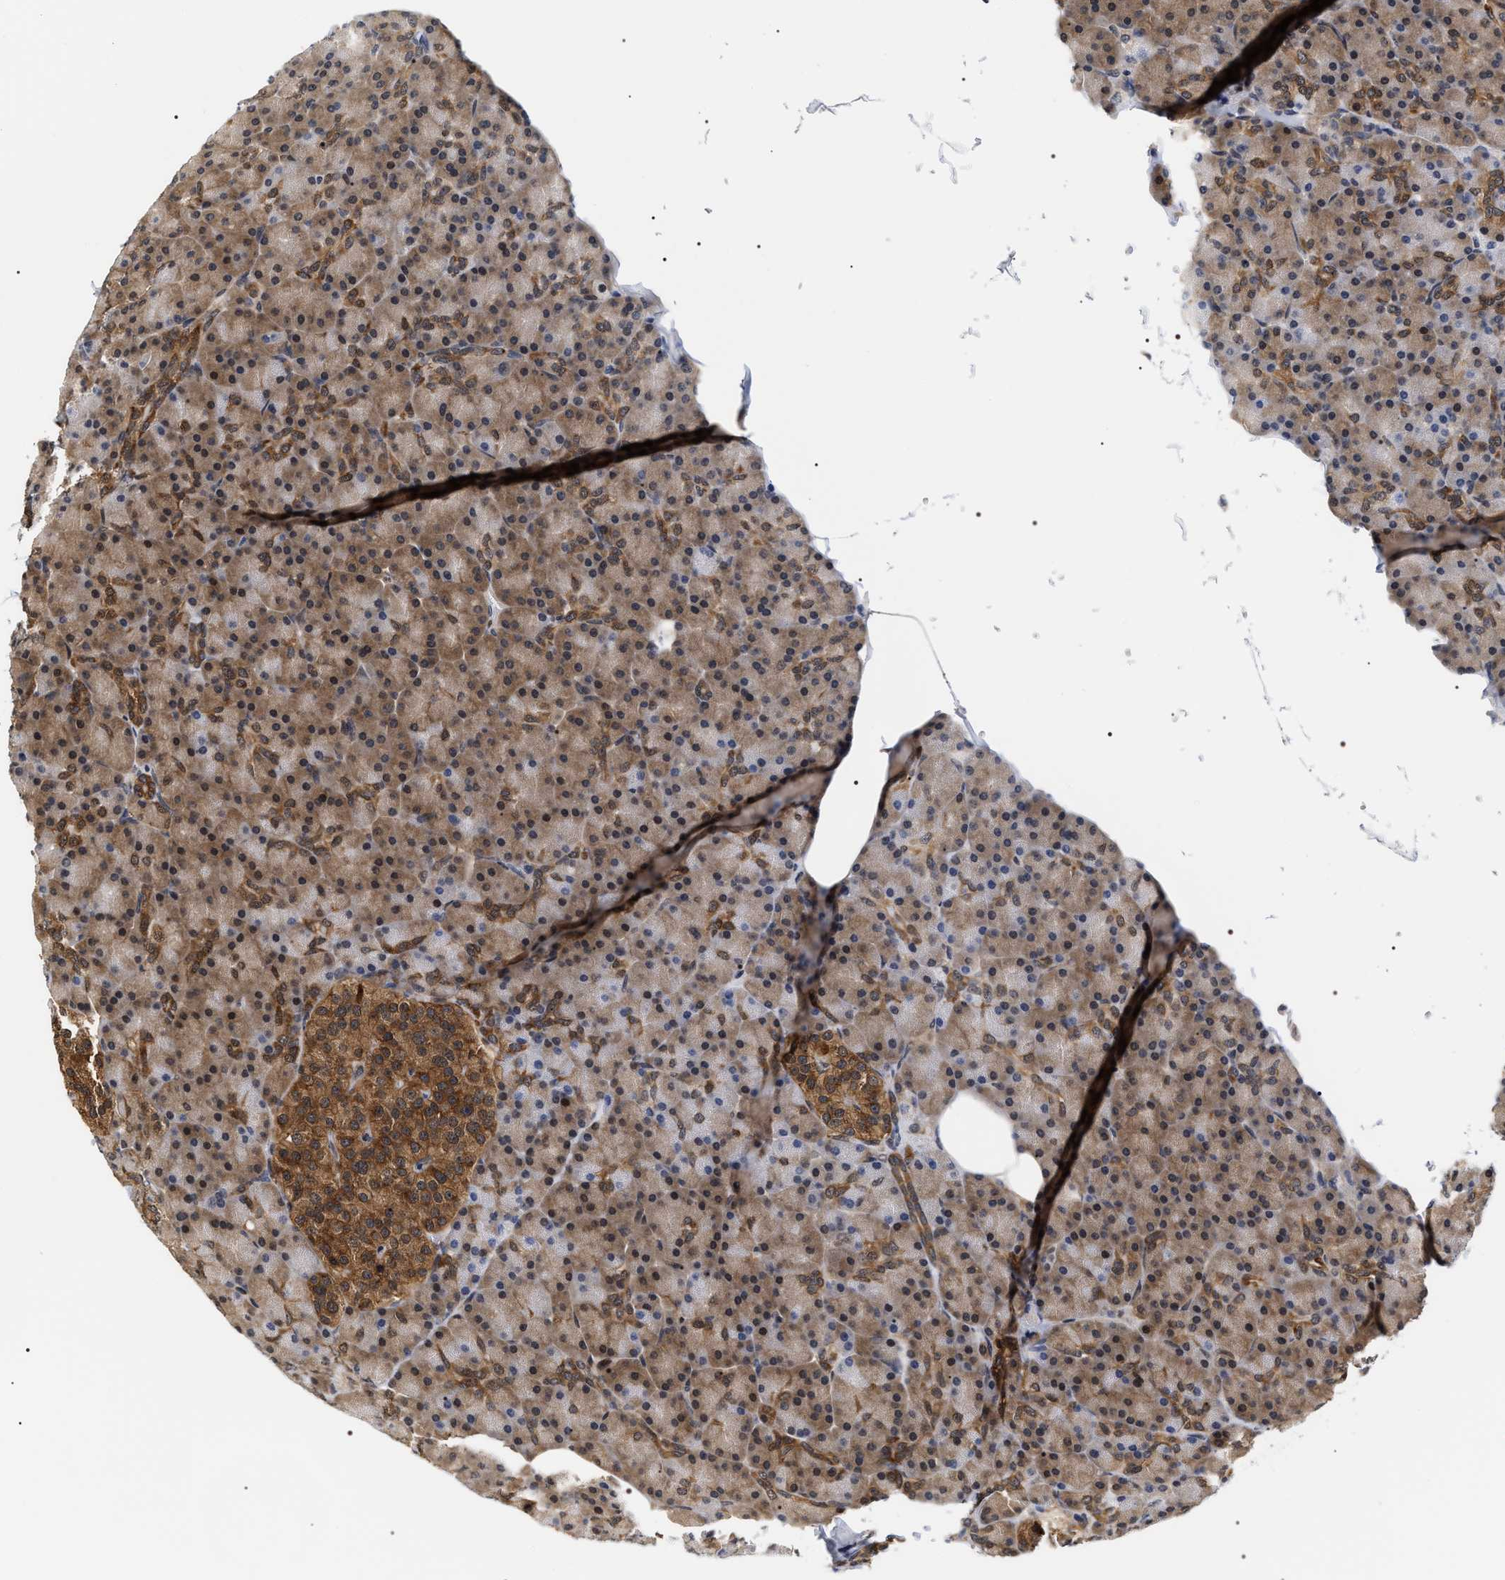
{"staining": {"intensity": "moderate", "quantity": "25%-75%", "location": "cytoplasmic/membranous,nuclear"}, "tissue": "pancreas", "cell_type": "Exocrine glandular cells", "image_type": "normal", "snomed": [{"axis": "morphology", "description": "Normal tissue, NOS"}, {"axis": "topography", "description": "Pancreas"}], "caption": "Immunohistochemistry of unremarkable pancreas reveals medium levels of moderate cytoplasmic/membranous,nuclear expression in about 25%-75% of exocrine glandular cells. (DAB IHC with brightfield microscopy, high magnification).", "gene": "BAG6", "patient": {"sex": "female", "age": 43}}